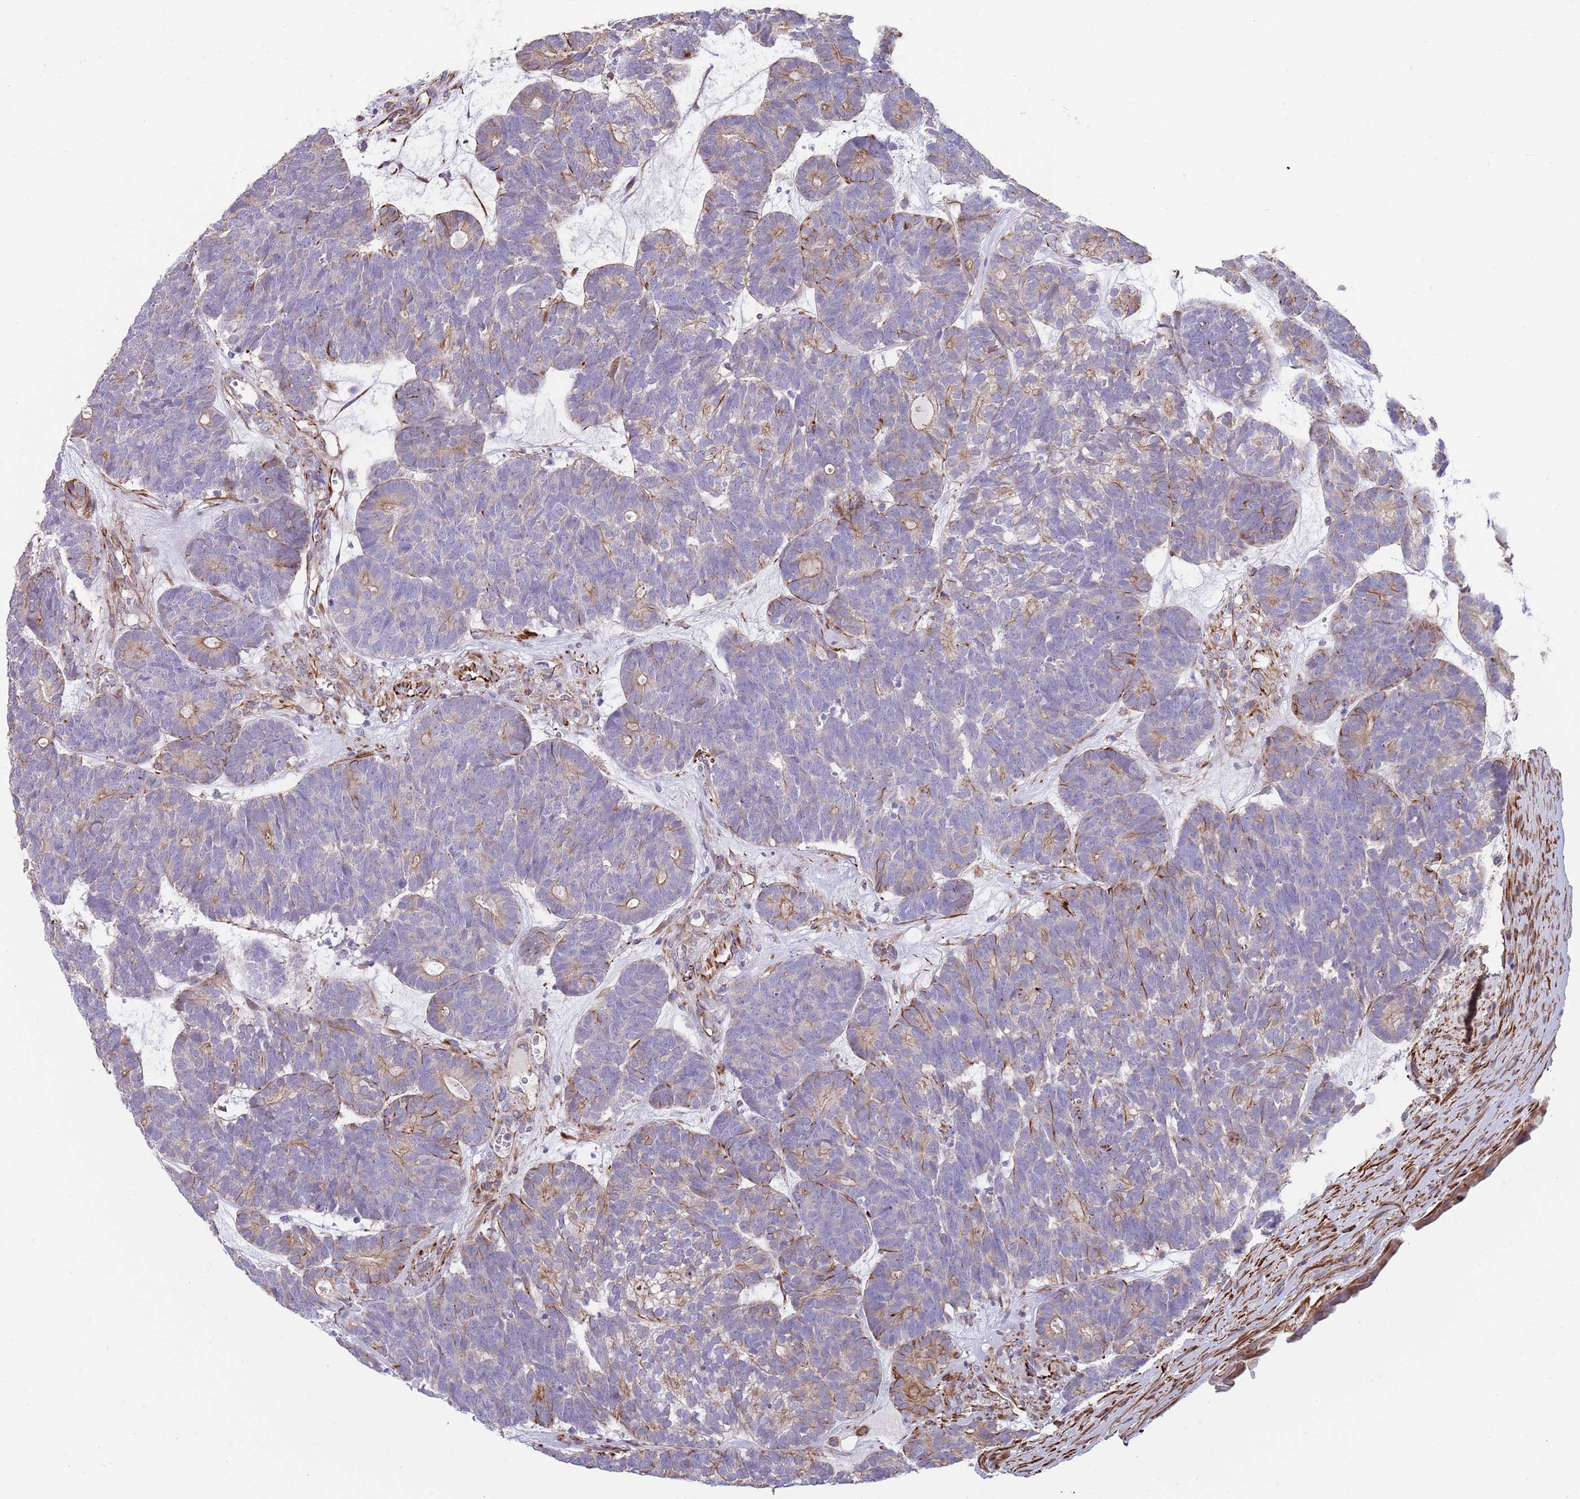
{"staining": {"intensity": "moderate", "quantity": "<25%", "location": "cytoplasmic/membranous"}, "tissue": "head and neck cancer", "cell_type": "Tumor cells", "image_type": "cancer", "snomed": [{"axis": "morphology", "description": "Adenocarcinoma, NOS"}, {"axis": "topography", "description": "Head-Neck"}], "caption": "Moderate cytoplasmic/membranous positivity for a protein is seen in approximately <25% of tumor cells of head and neck cancer using IHC.", "gene": "MOGAT1", "patient": {"sex": "female", "age": 81}}